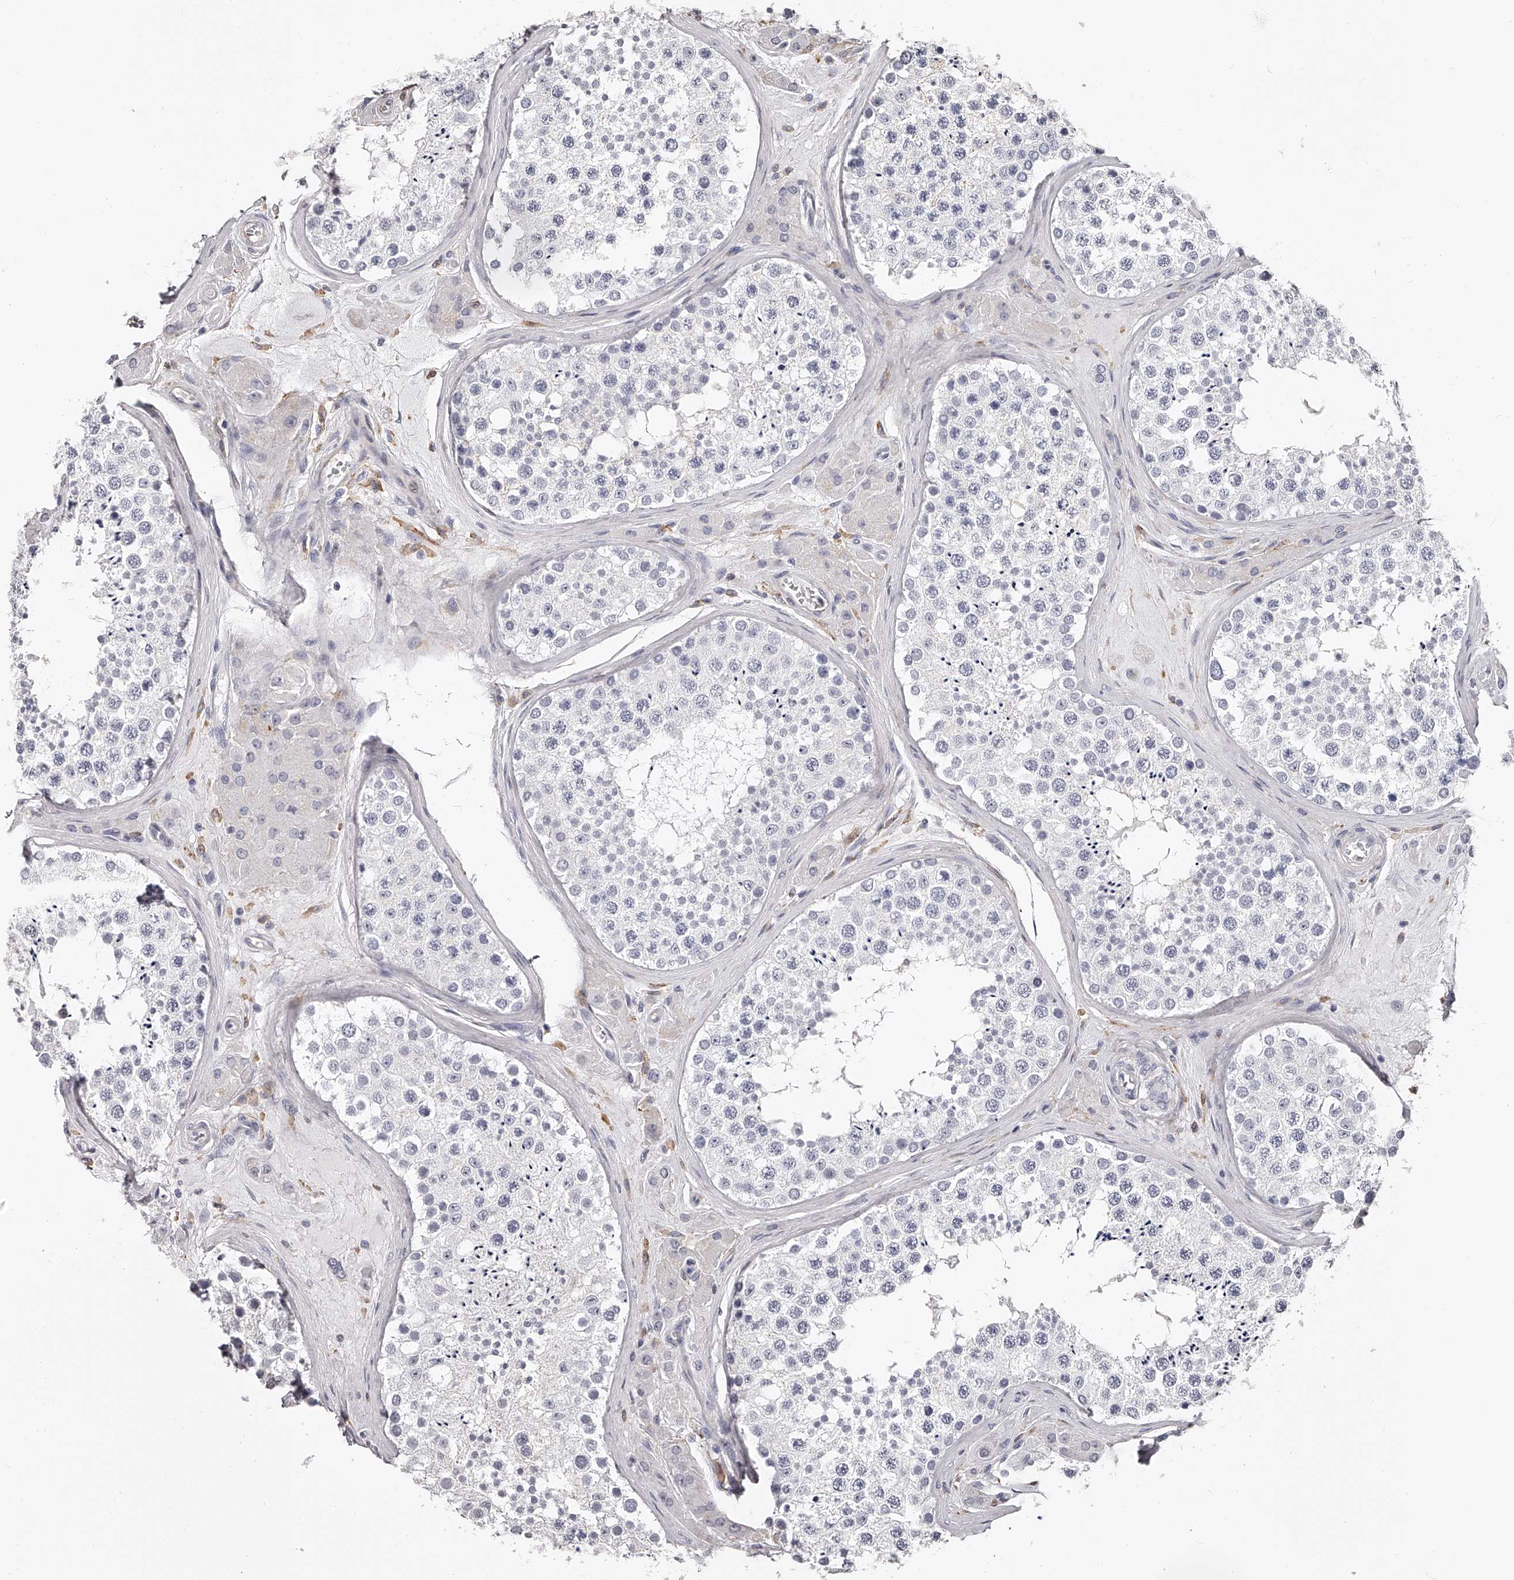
{"staining": {"intensity": "negative", "quantity": "none", "location": "none"}, "tissue": "testis", "cell_type": "Cells in seminiferous ducts", "image_type": "normal", "snomed": [{"axis": "morphology", "description": "Normal tissue, NOS"}, {"axis": "topography", "description": "Testis"}], "caption": "Immunohistochemical staining of benign testis exhibits no significant positivity in cells in seminiferous ducts.", "gene": "PACSIN1", "patient": {"sex": "male", "age": 46}}